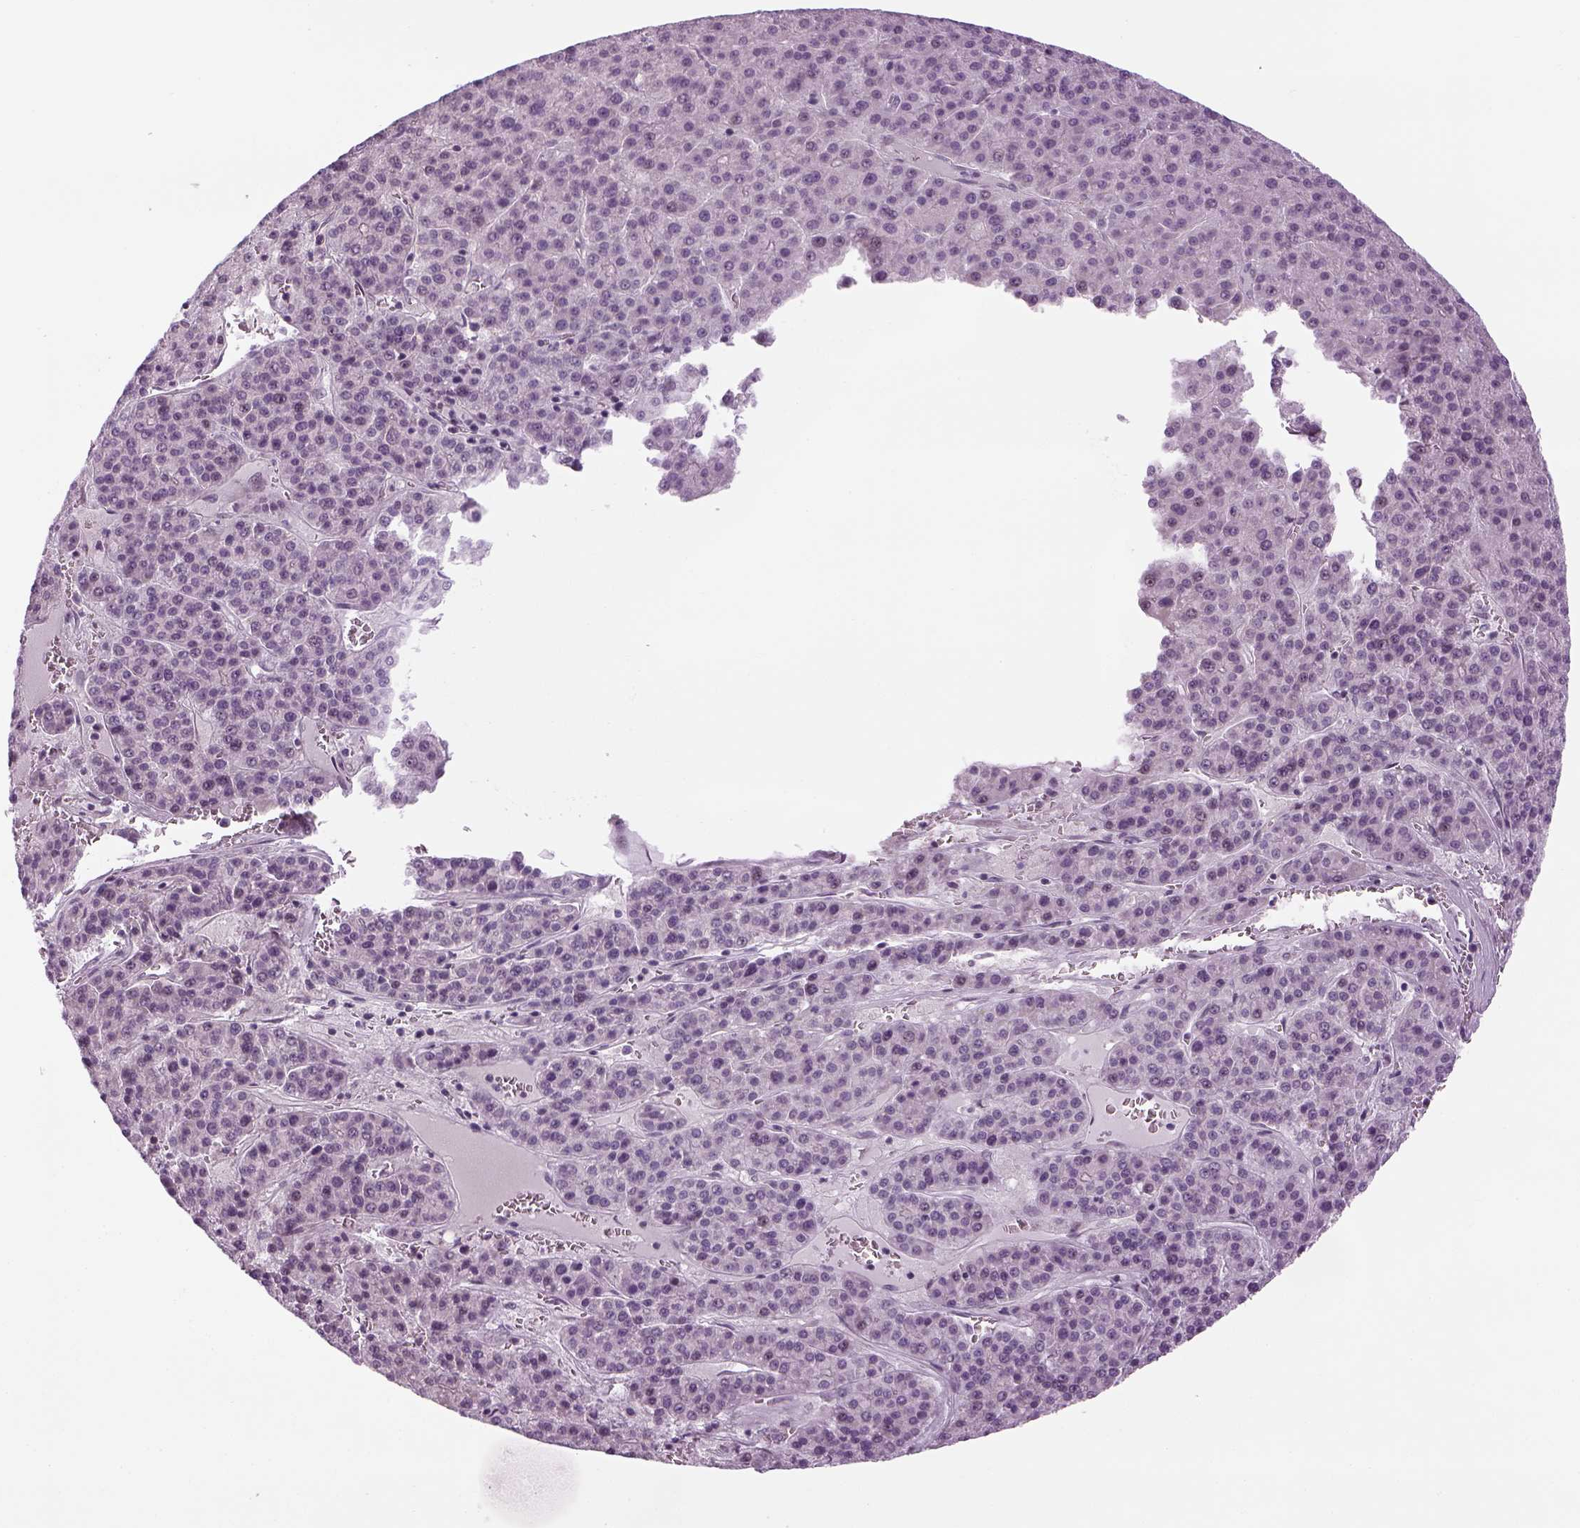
{"staining": {"intensity": "negative", "quantity": "none", "location": "none"}, "tissue": "liver cancer", "cell_type": "Tumor cells", "image_type": "cancer", "snomed": [{"axis": "morphology", "description": "Carcinoma, Hepatocellular, NOS"}, {"axis": "topography", "description": "Liver"}], "caption": "There is no significant expression in tumor cells of liver hepatocellular carcinoma.", "gene": "LRRIQ3", "patient": {"sex": "female", "age": 58}}